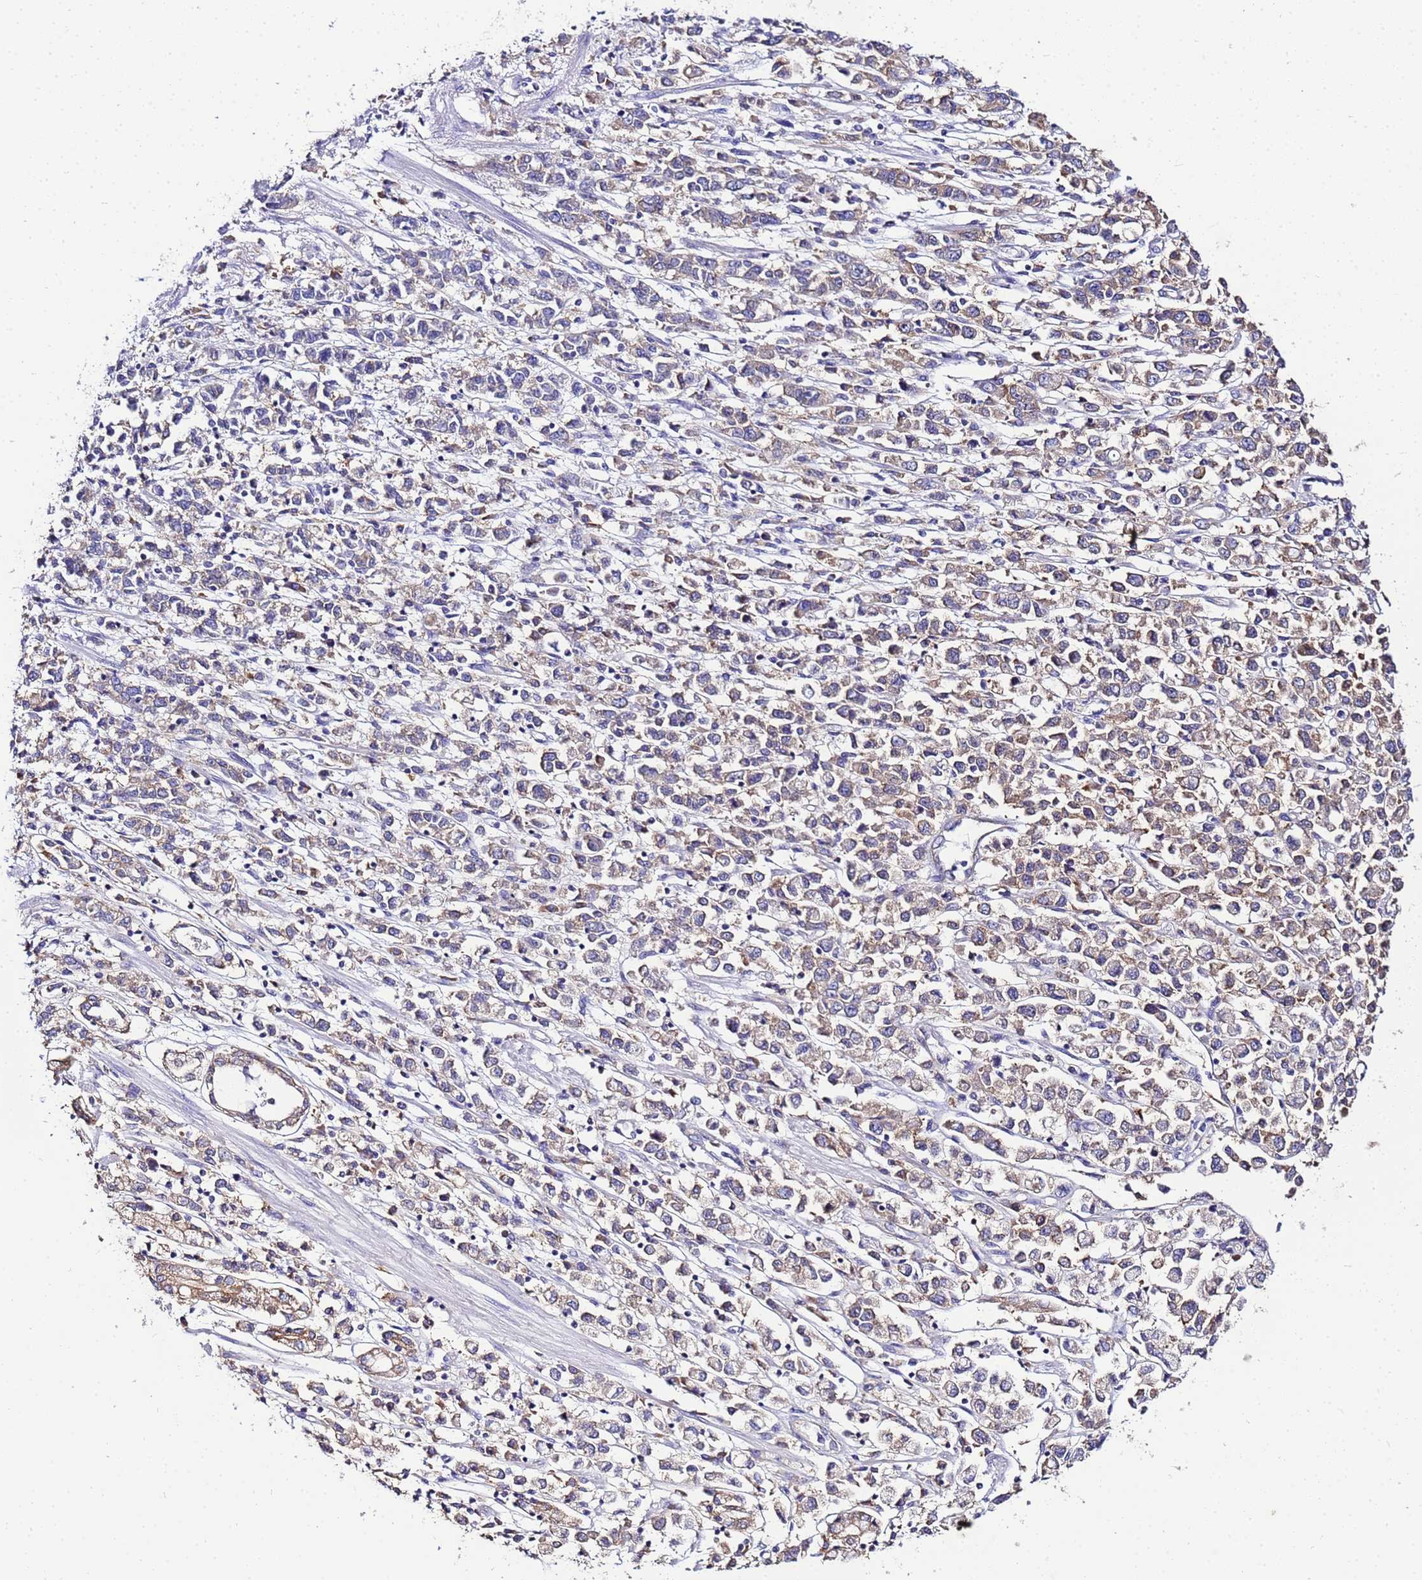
{"staining": {"intensity": "weak", "quantity": "25%-75%", "location": "cytoplasmic/membranous"}, "tissue": "stomach cancer", "cell_type": "Tumor cells", "image_type": "cancer", "snomed": [{"axis": "morphology", "description": "Adenocarcinoma, NOS"}, {"axis": "topography", "description": "Stomach"}], "caption": "The immunohistochemical stain labels weak cytoplasmic/membranous staining in tumor cells of stomach adenocarcinoma tissue.", "gene": "NARS1", "patient": {"sex": "female", "age": 76}}